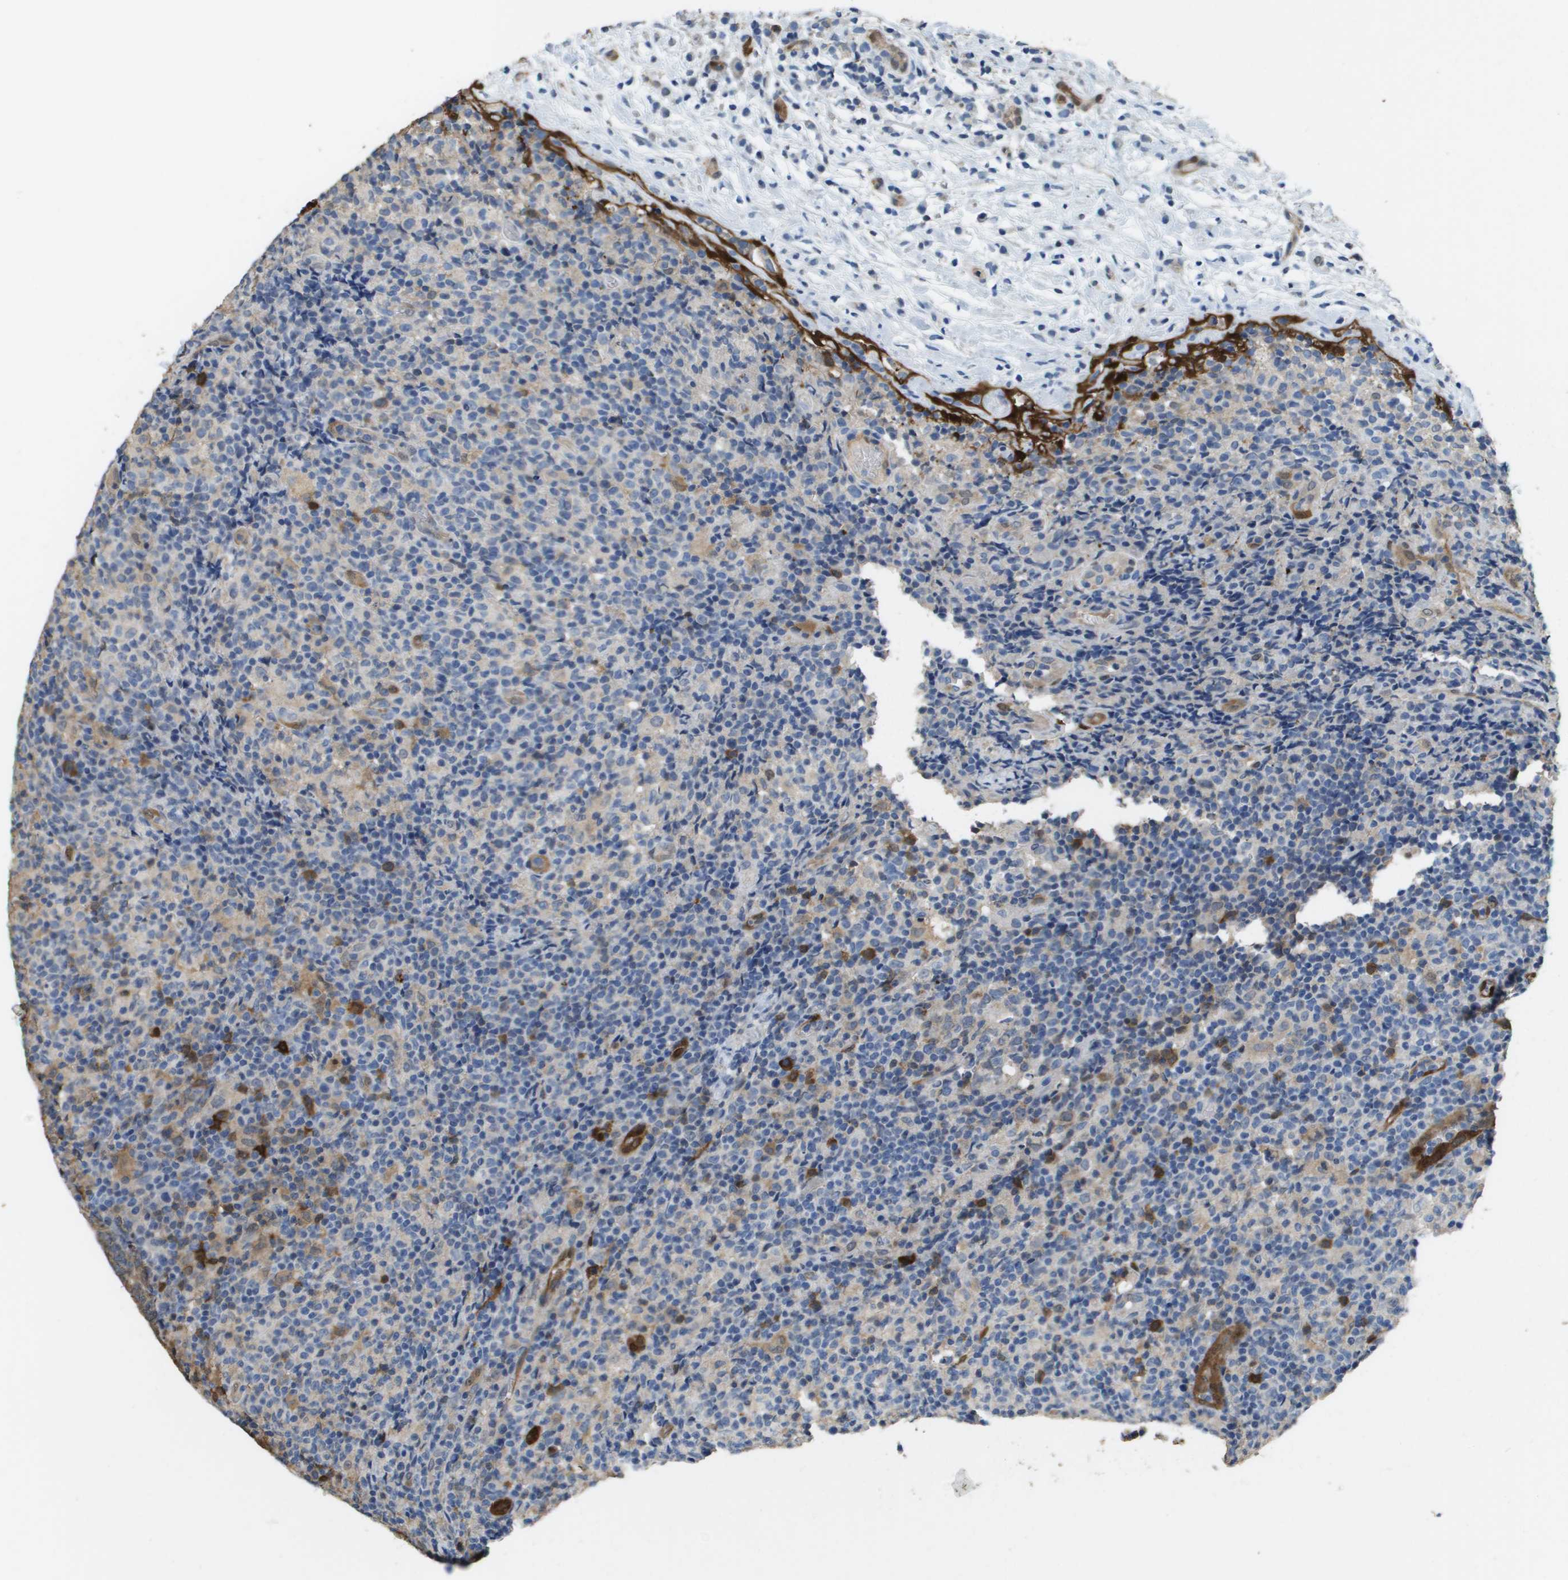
{"staining": {"intensity": "moderate", "quantity": "<25%", "location": "cytoplasmic/membranous"}, "tissue": "lymph node", "cell_type": "Germinal center cells", "image_type": "normal", "snomed": [{"axis": "morphology", "description": "Normal tissue, NOS"}, {"axis": "morphology", "description": "Inflammation, NOS"}, {"axis": "topography", "description": "Lymph node"}], "caption": "This is an image of IHC staining of benign lymph node, which shows moderate expression in the cytoplasmic/membranous of germinal center cells.", "gene": "FABP5", "patient": {"sex": "male", "age": 55}}